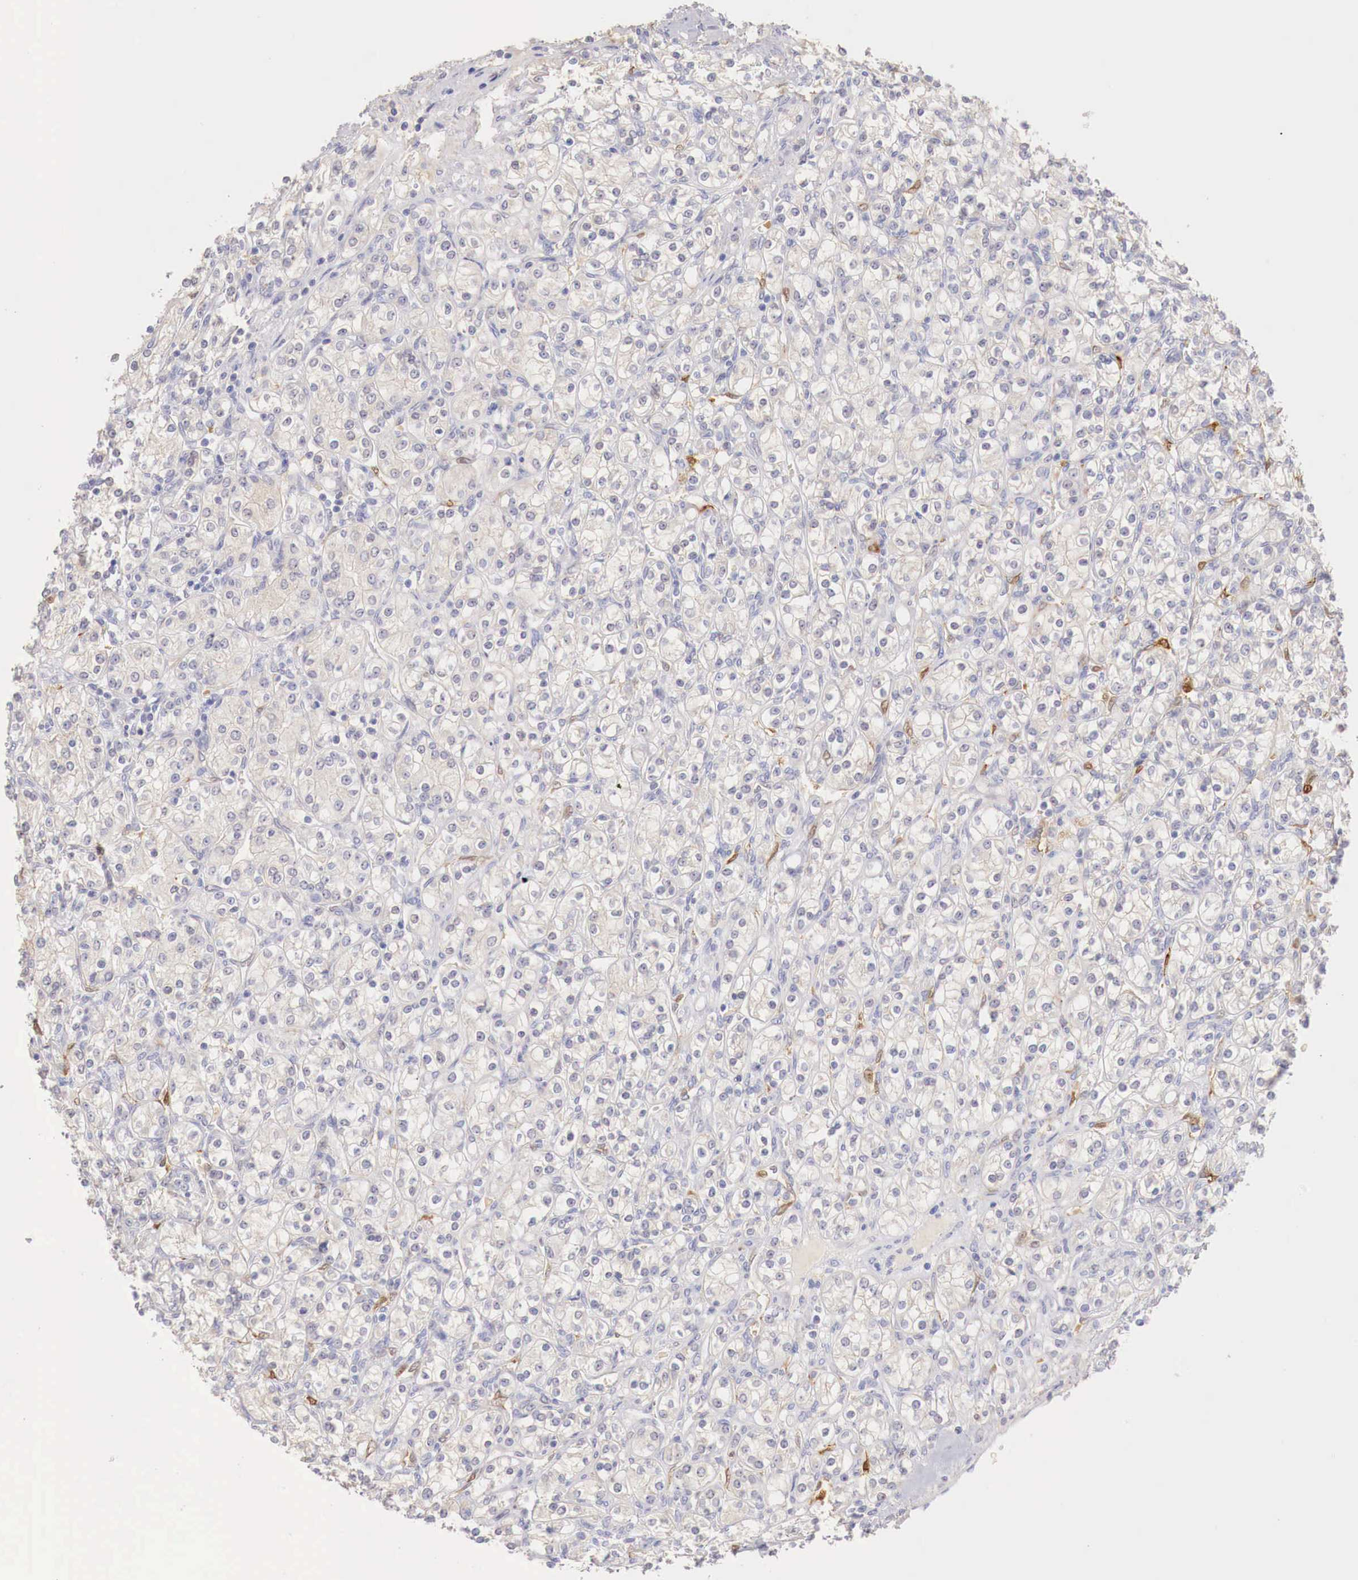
{"staining": {"intensity": "negative", "quantity": "none", "location": "none"}, "tissue": "renal cancer", "cell_type": "Tumor cells", "image_type": "cancer", "snomed": [{"axis": "morphology", "description": "Adenocarcinoma, NOS"}, {"axis": "topography", "description": "Kidney"}], "caption": "Immunohistochemistry histopathology image of neoplastic tissue: human renal cancer (adenocarcinoma) stained with DAB (3,3'-diaminobenzidine) exhibits no significant protein positivity in tumor cells.", "gene": "ITIH6", "patient": {"sex": "male", "age": 77}}